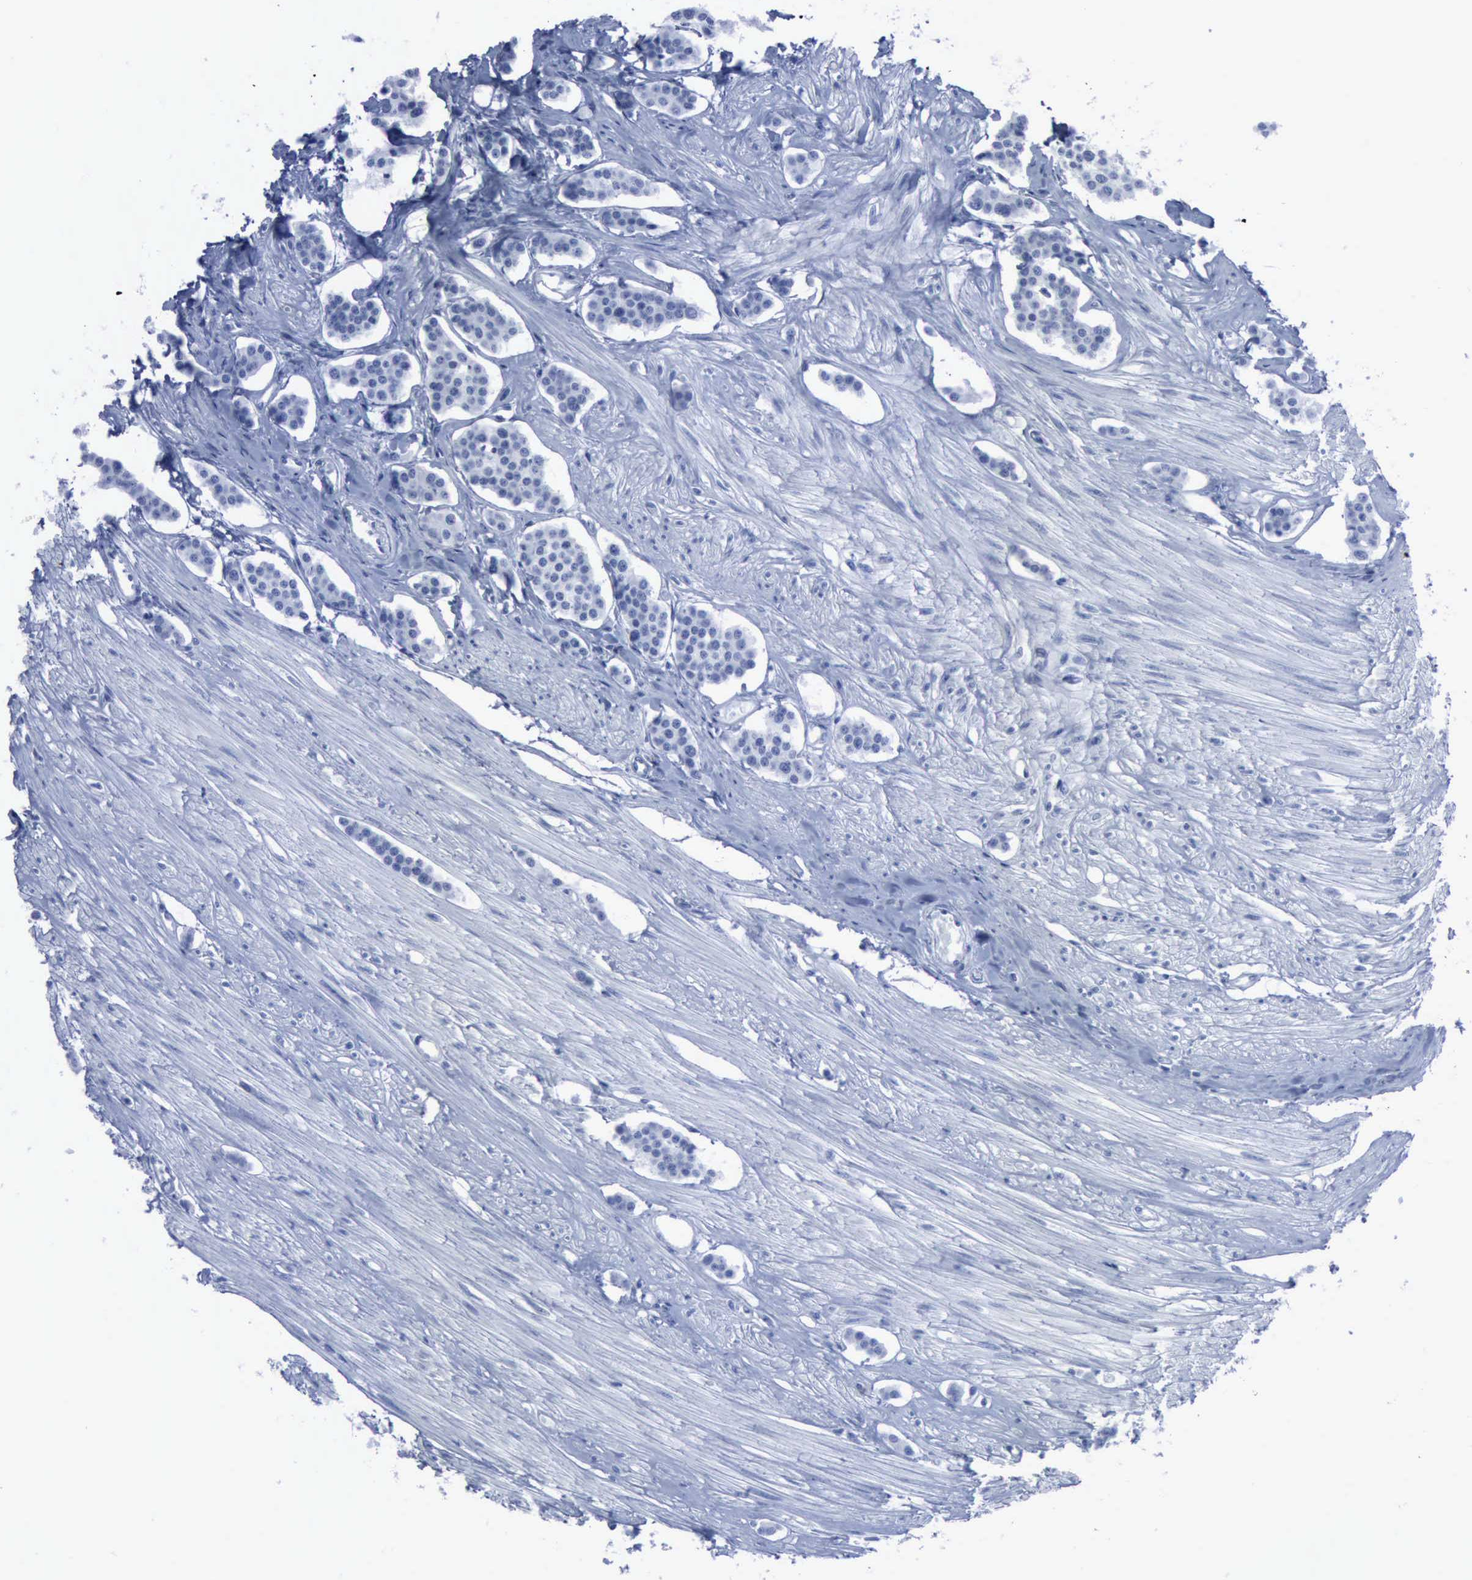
{"staining": {"intensity": "negative", "quantity": "none", "location": "none"}, "tissue": "carcinoid", "cell_type": "Tumor cells", "image_type": "cancer", "snomed": [{"axis": "morphology", "description": "Carcinoid, malignant, NOS"}, {"axis": "topography", "description": "Small intestine"}], "caption": "Immunohistochemistry image of neoplastic tissue: carcinoid stained with DAB (3,3'-diaminobenzidine) reveals no significant protein expression in tumor cells.", "gene": "CSTA", "patient": {"sex": "male", "age": 60}}